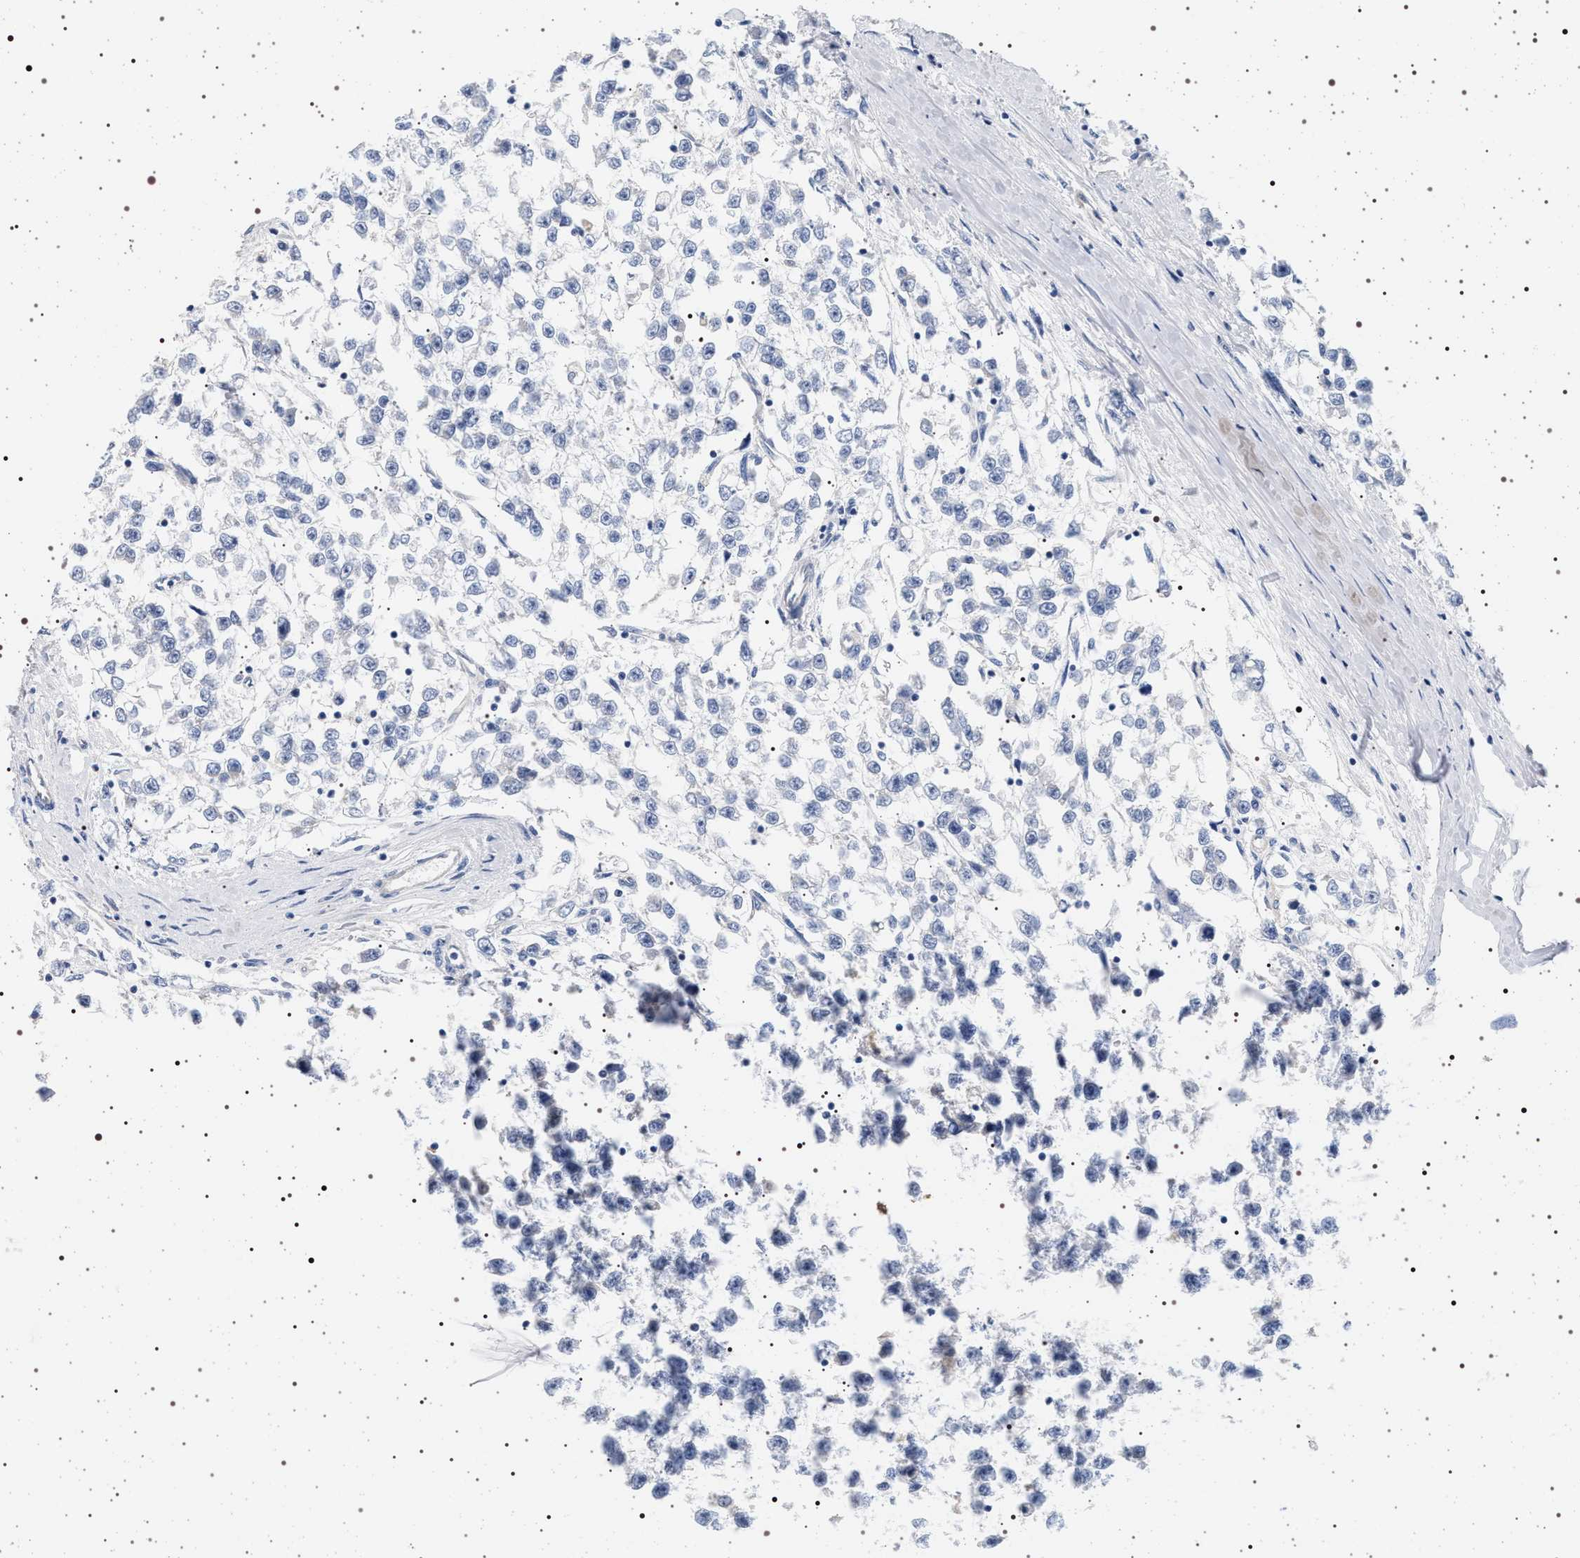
{"staining": {"intensity": "negative", "quantity": "none", "location": "none"}, "tissue": "testis cancer", "cell_type": "Tumor cells", "image_type": "cancer", "snomed": [{"axis": "morphology", "description": "Seminoma, NOS"}, {"axis": "morphology", "description": "Carcinoma, Embryonal, NOS"}, {"axis": "topography", "description": "Testis"}], "caption": "The immunohistochemistry (IHC) micrograph has no significant expression in tumor cells of seminoma (testis) tissue.", "gene": "HSD17B1", "patient": {"sex": "male", "age": 51}}